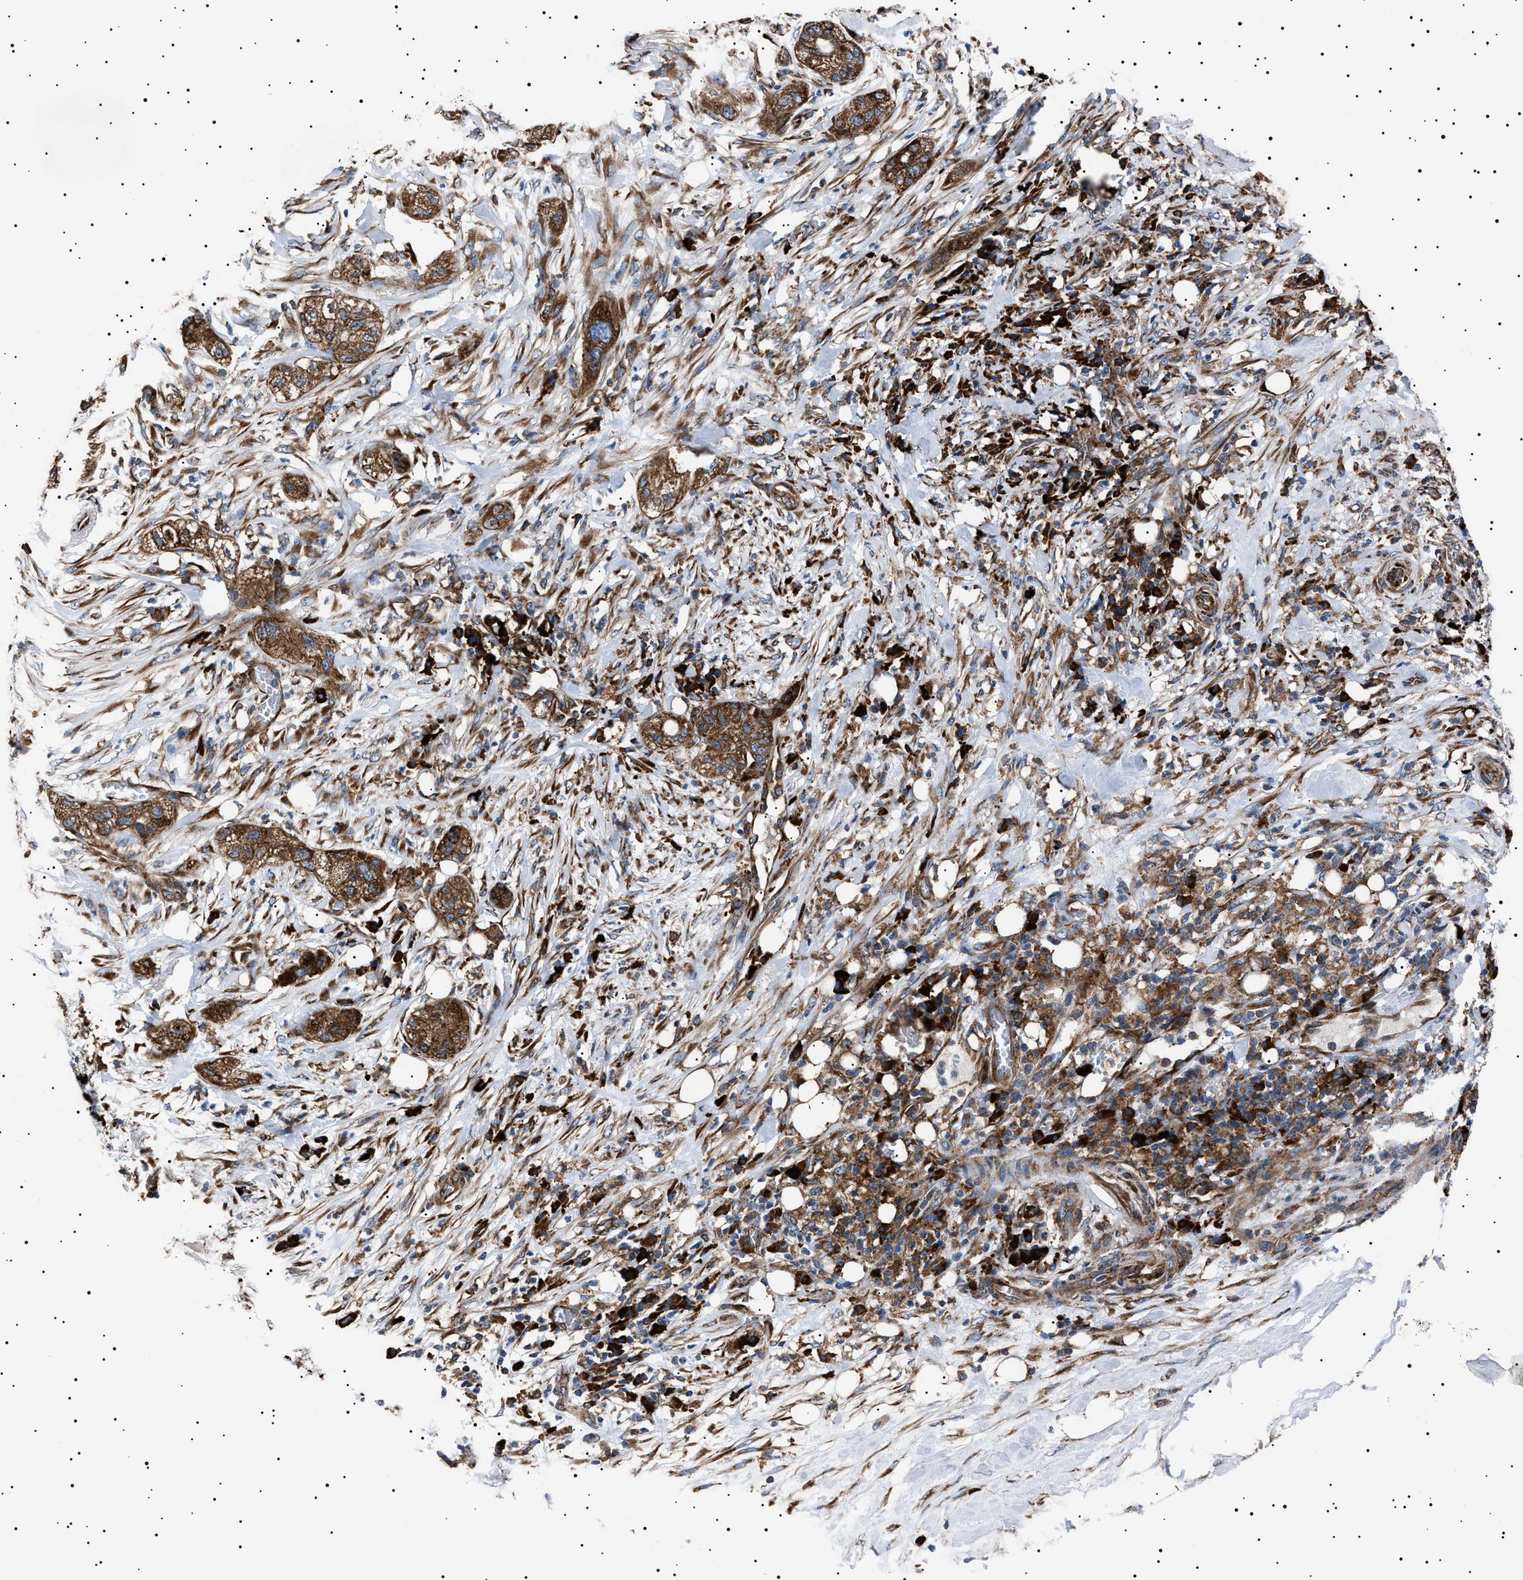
{"staining": {"intensity": "strong", "quantity": ">75%", "location": "cytoplasmic/membranous"}, "tissue": "pancreatic cancer", "cell_type": "Tumor cells", "image_type": "cancer", "snomed": [{"axis": "morphology", "description": "Adenocarcinoma, NOS"}, {"axis": "topography", "description": "Pancreas"}], "caption": "A histopathology image of human pancreatic adenocarcinoma stained for a protein demonstrates strong cytoplasmic/membranous brown staining in tumor cells.", "gene": "TOP1MT", "patient": {"sex": "female", "age": 78}}